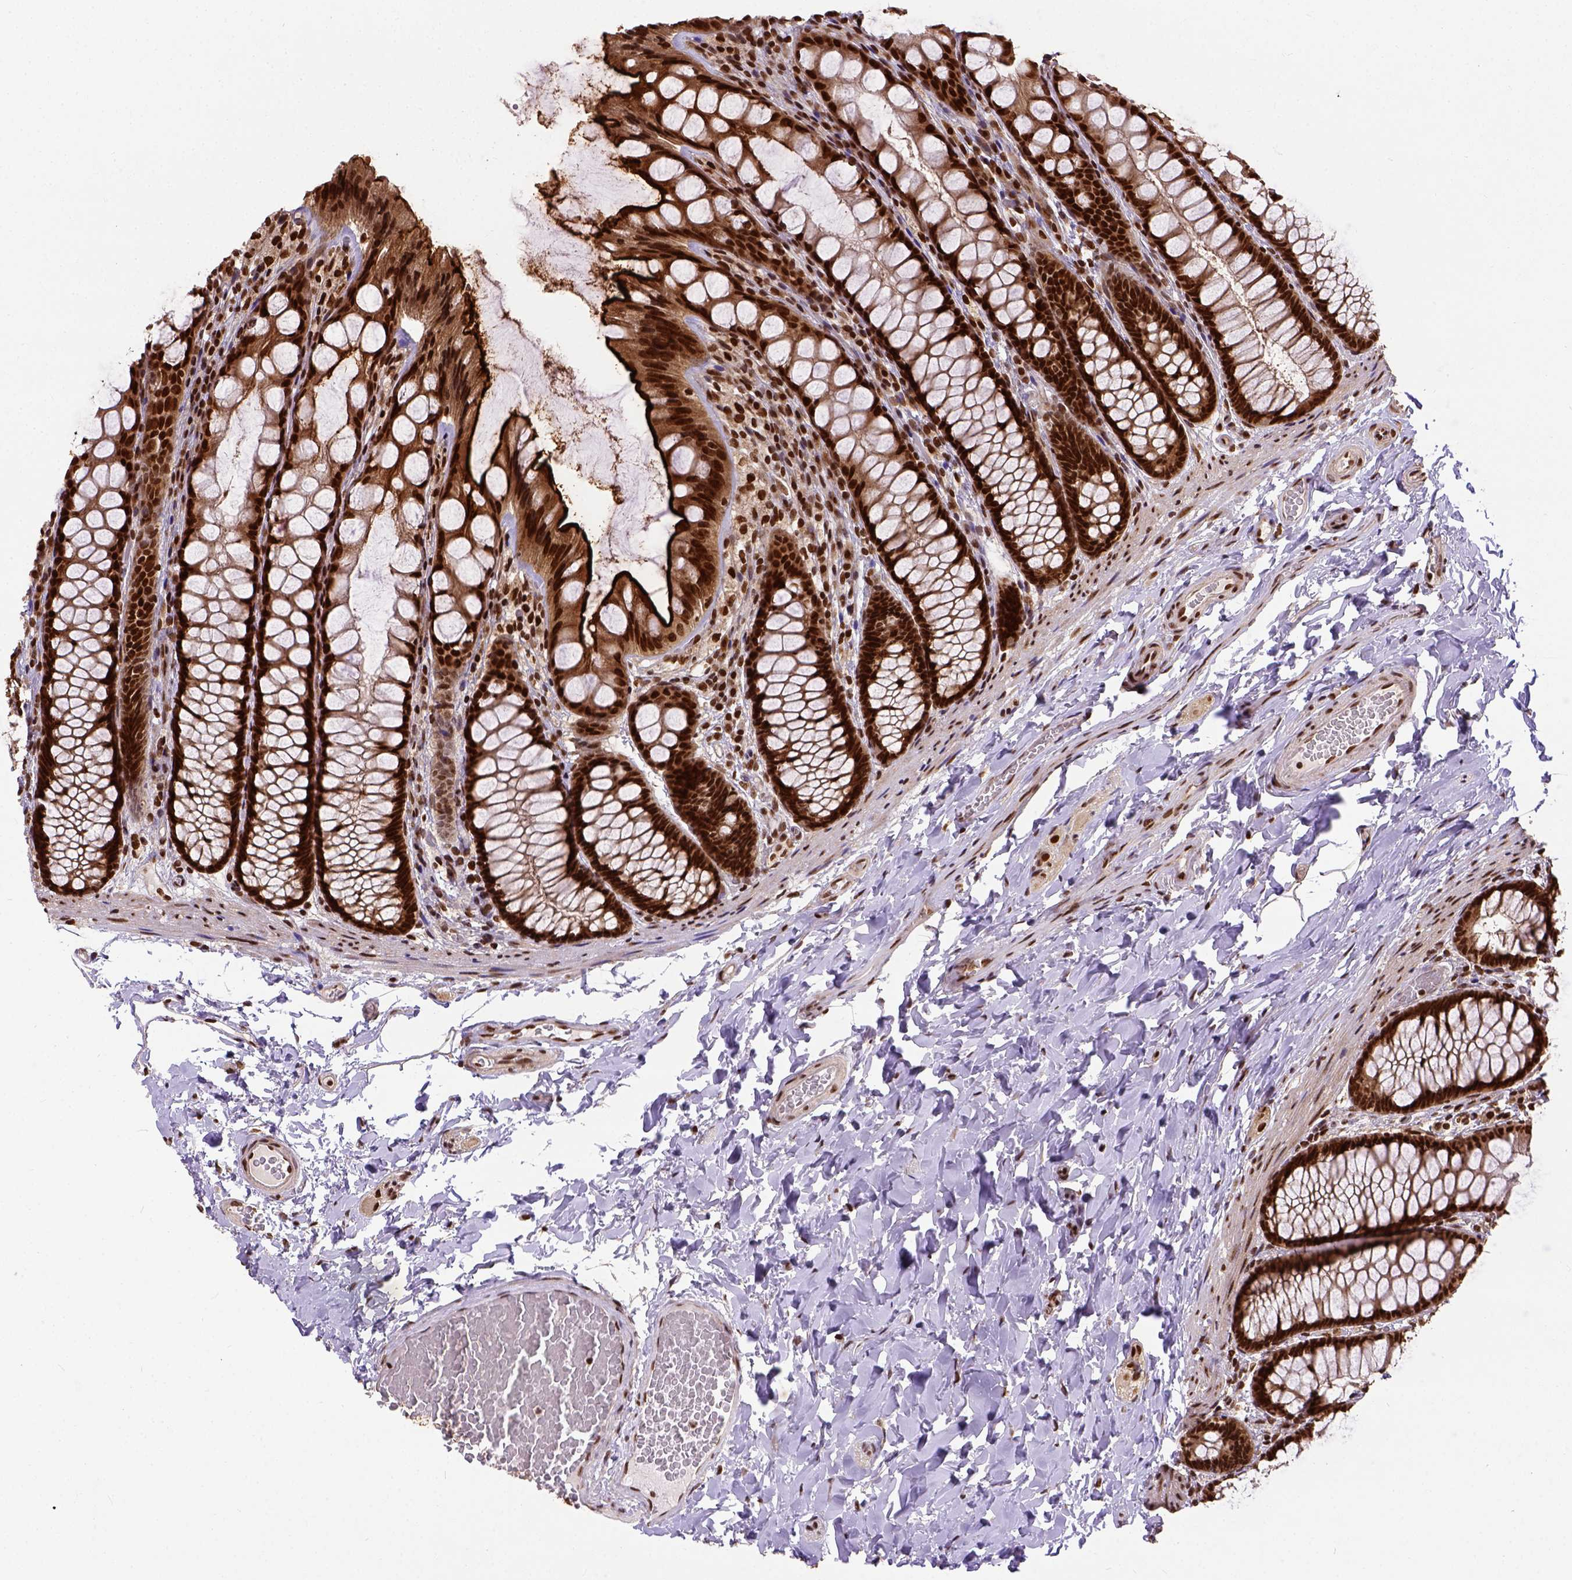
{"staining": {"intensity": "strong", "quantity": ">75%", "location": "nuclear"}, "tissue": "colon", "cell_type": "Endothelial cells", "image_type": "normal", "snomed": [{"axis": "morphology", "description": "Normal tissue, NOS"}, {"axis": "topography", "description": "Colon"}], "caption": "High-power microscopy captured an immunohistochemistry (IHC) histopathology image of normal colon, revealing strong nuclear staining in approximately >75% of endothelial cells. The protein of interest is shown in brown color, while the nuclei are stained blue.", "gene": "NACC1", "patient": {"sex": "male", "age": 47}}